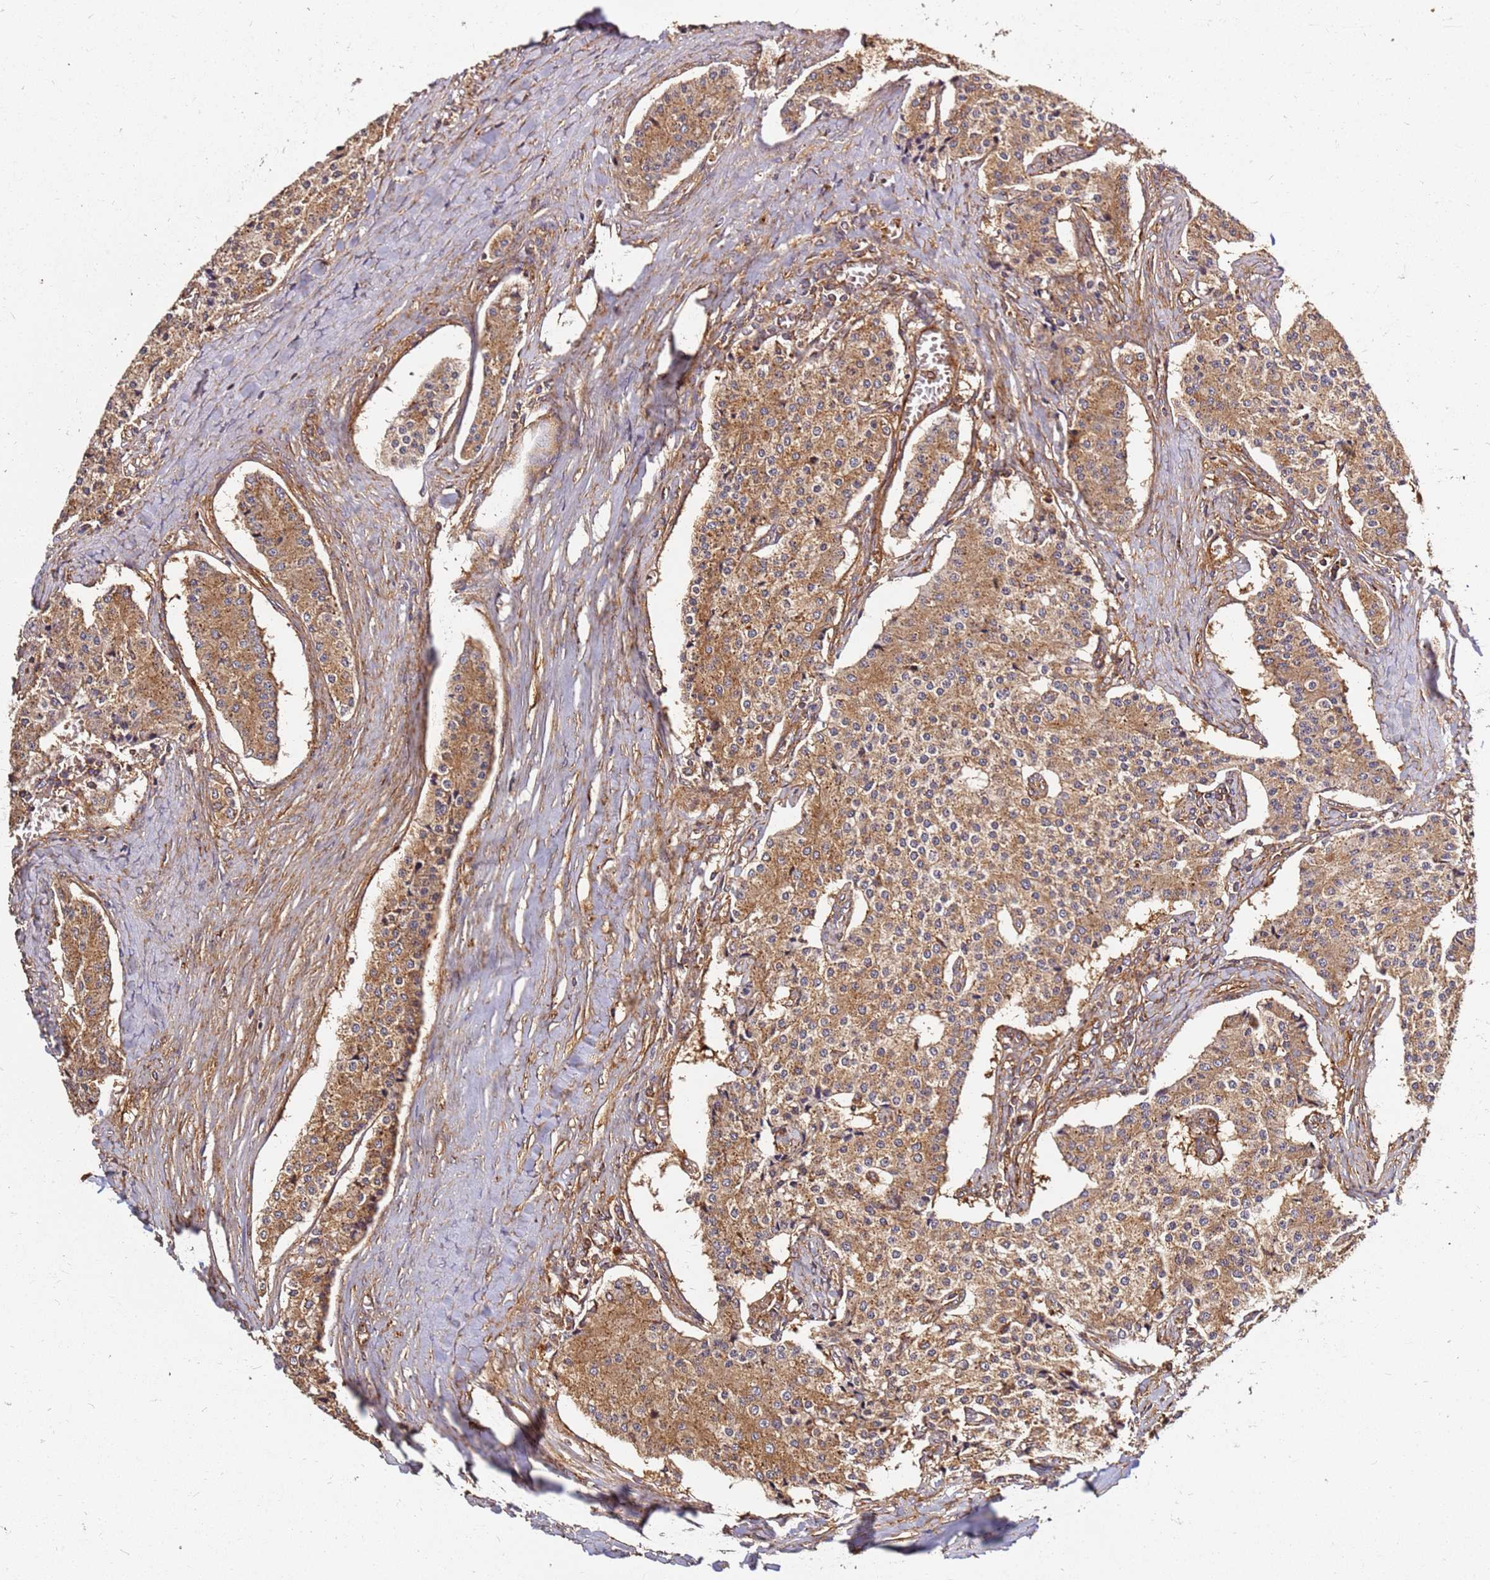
{"staining": {"intensity": "moderate", "quantity": ">75%", "location": "cytoplasmic/membranous"}, "tissue": "carcinoid", "cell_type": "Tumor cells", "image_type": "cancer", "snomed": [{"axis": "morphology", "description": "Carcinoid, malignant, NOS"}, {"axis": "topography", "description": "Colon"}], "caption": "IHC image of human carcinoid stained for a protein (brown), which shows medium levels of moderate cytoplasmic/membranous staining in about >75% of tumor cells.", "gene": "DVL3", "patient": {"sex": "female", "age": 52}}